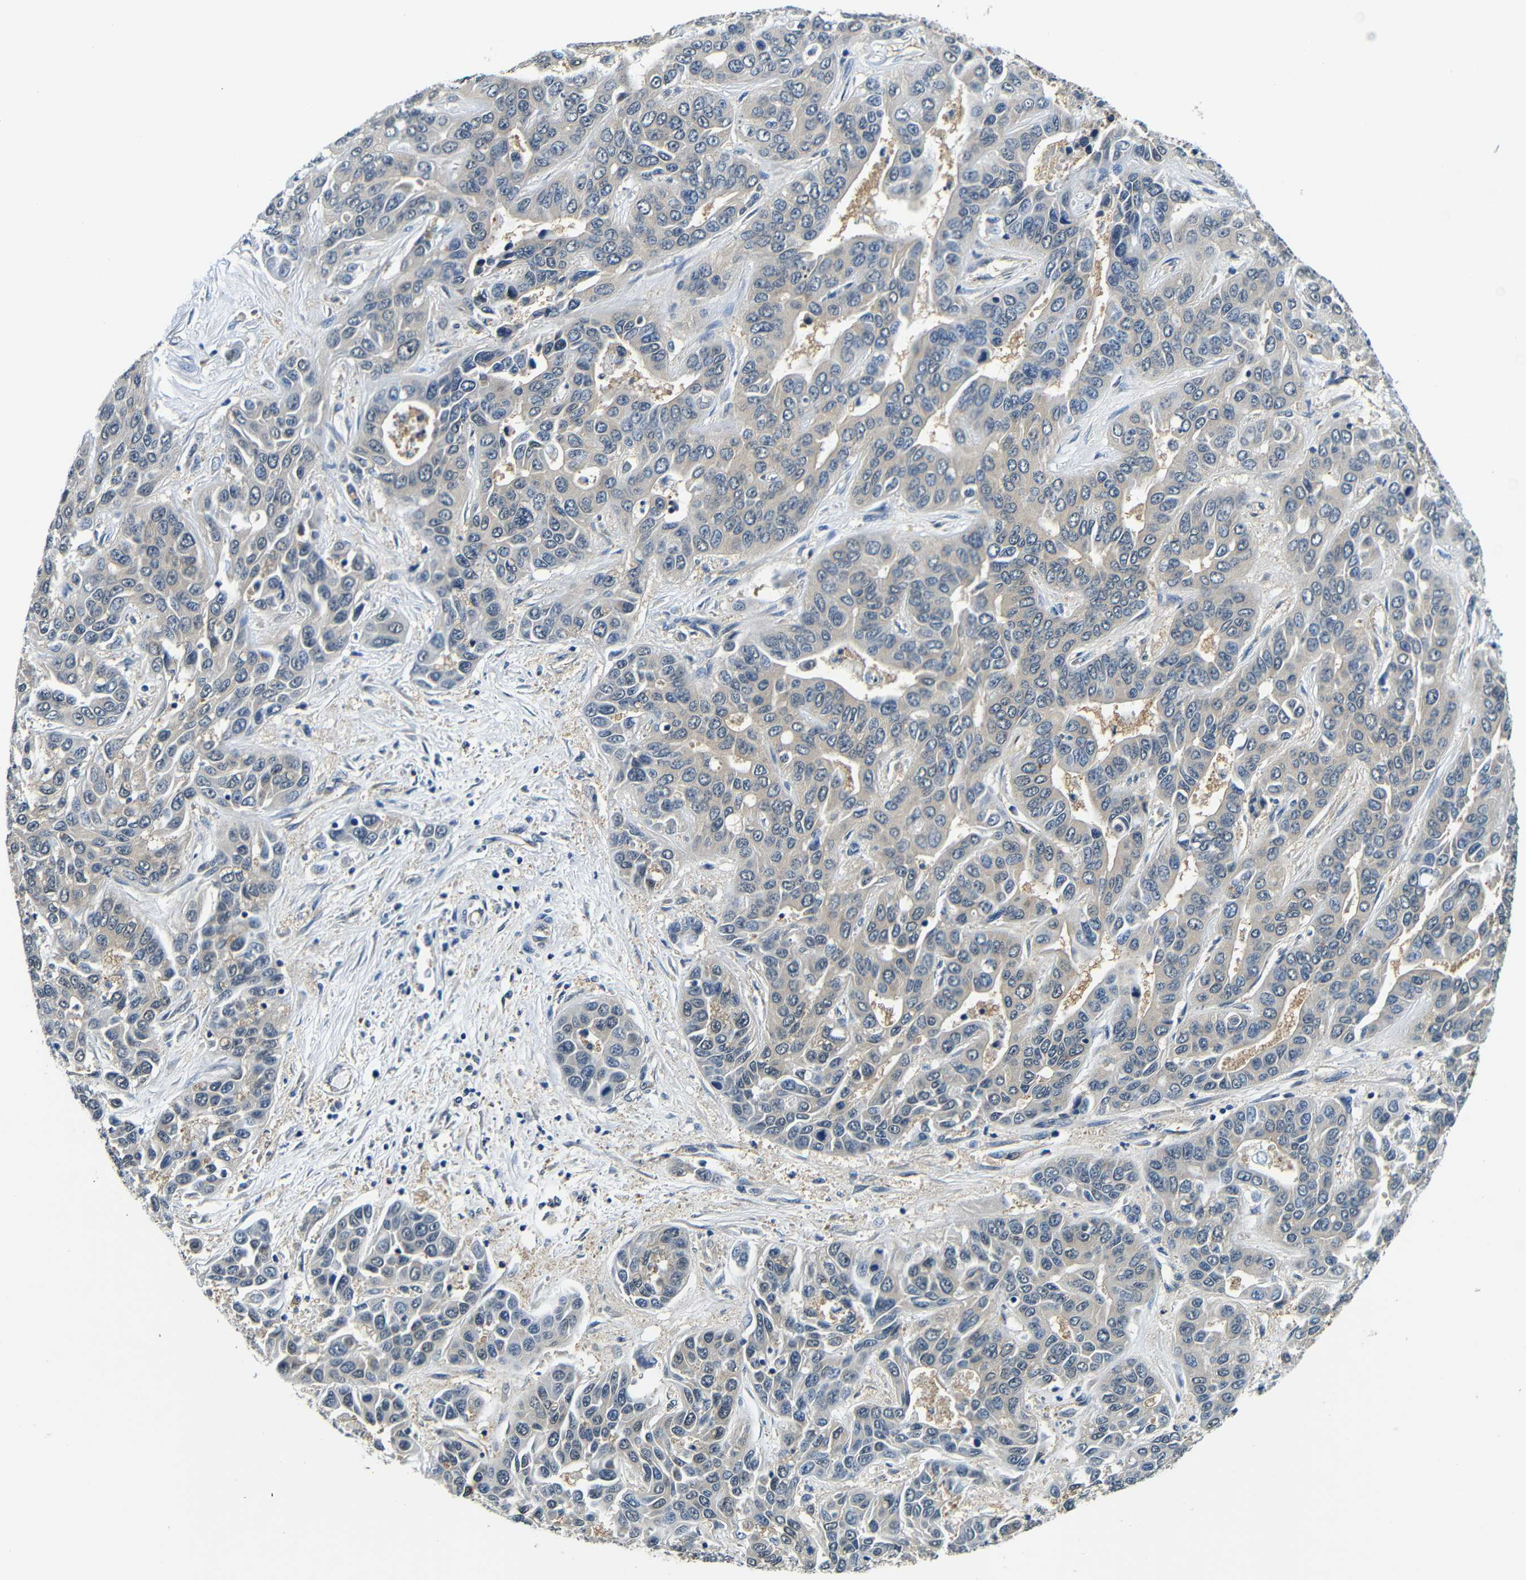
{"staining": {"intensity": "weak", "quantity": "<25%", "location": "cytoplasmic/membranous"}, "tissue": "liver cancer", "cell_type": "Tumor cells", "image_type": "cancer", "snomed": [{"axis": "morphology", "description": "Cholangiocarcinoma"}, {"axis": "topography", "description": "Liver"}], "caption": "Micrograph shows no protein expression in tumor cells of liver cholangiocarcinoma tissue.", "gene": "ADAP1", "patient": {"sex": "female", "age": 52}}